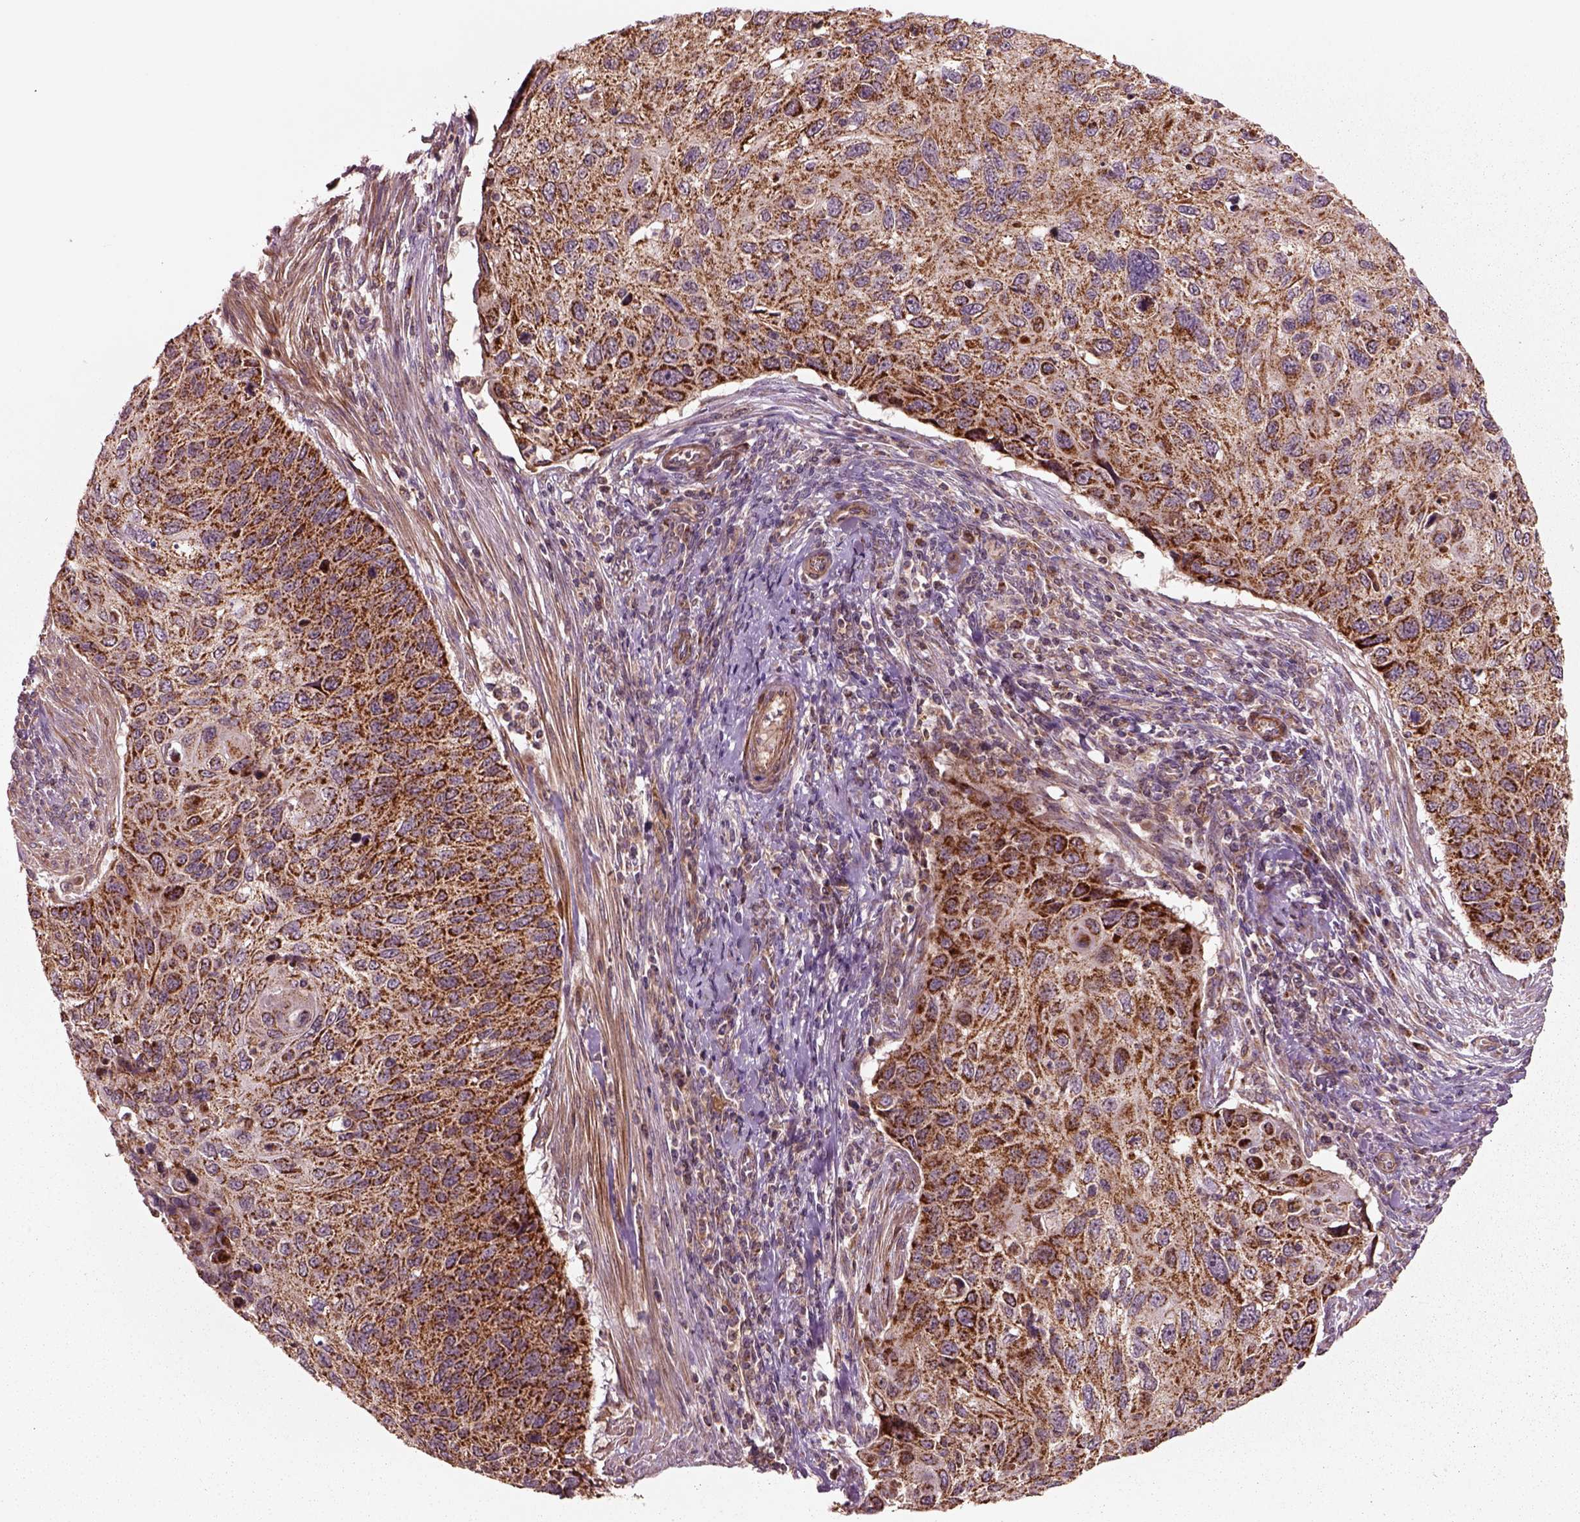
{"staining": {"intensity": "moderate", "quantity": ">75%", "location": "cytoplasmic/membranous"}, "tissue": "cervical cancer", "cell_type": "Tumor cells", "image_type": "cancer", "snomed": [{"axis": "morphology", "description": "Squamous cell carcinoma, NOS"}, {"axis": "topography", "description": "Cervix"}], "caption": "High-magnification brightfield microscopy of cervical squamous cell carcinoma stained with DAB (3,3'-diaminobenzidine) (brown) and counterstained with hematoxylin (blue). tumor cells exhibit moderate cytoplasmic/membranous positivity is seen in approximately>75% of cells.", "gene": "SLC25A5", "patient": {"sex": "female", "age": 70}}